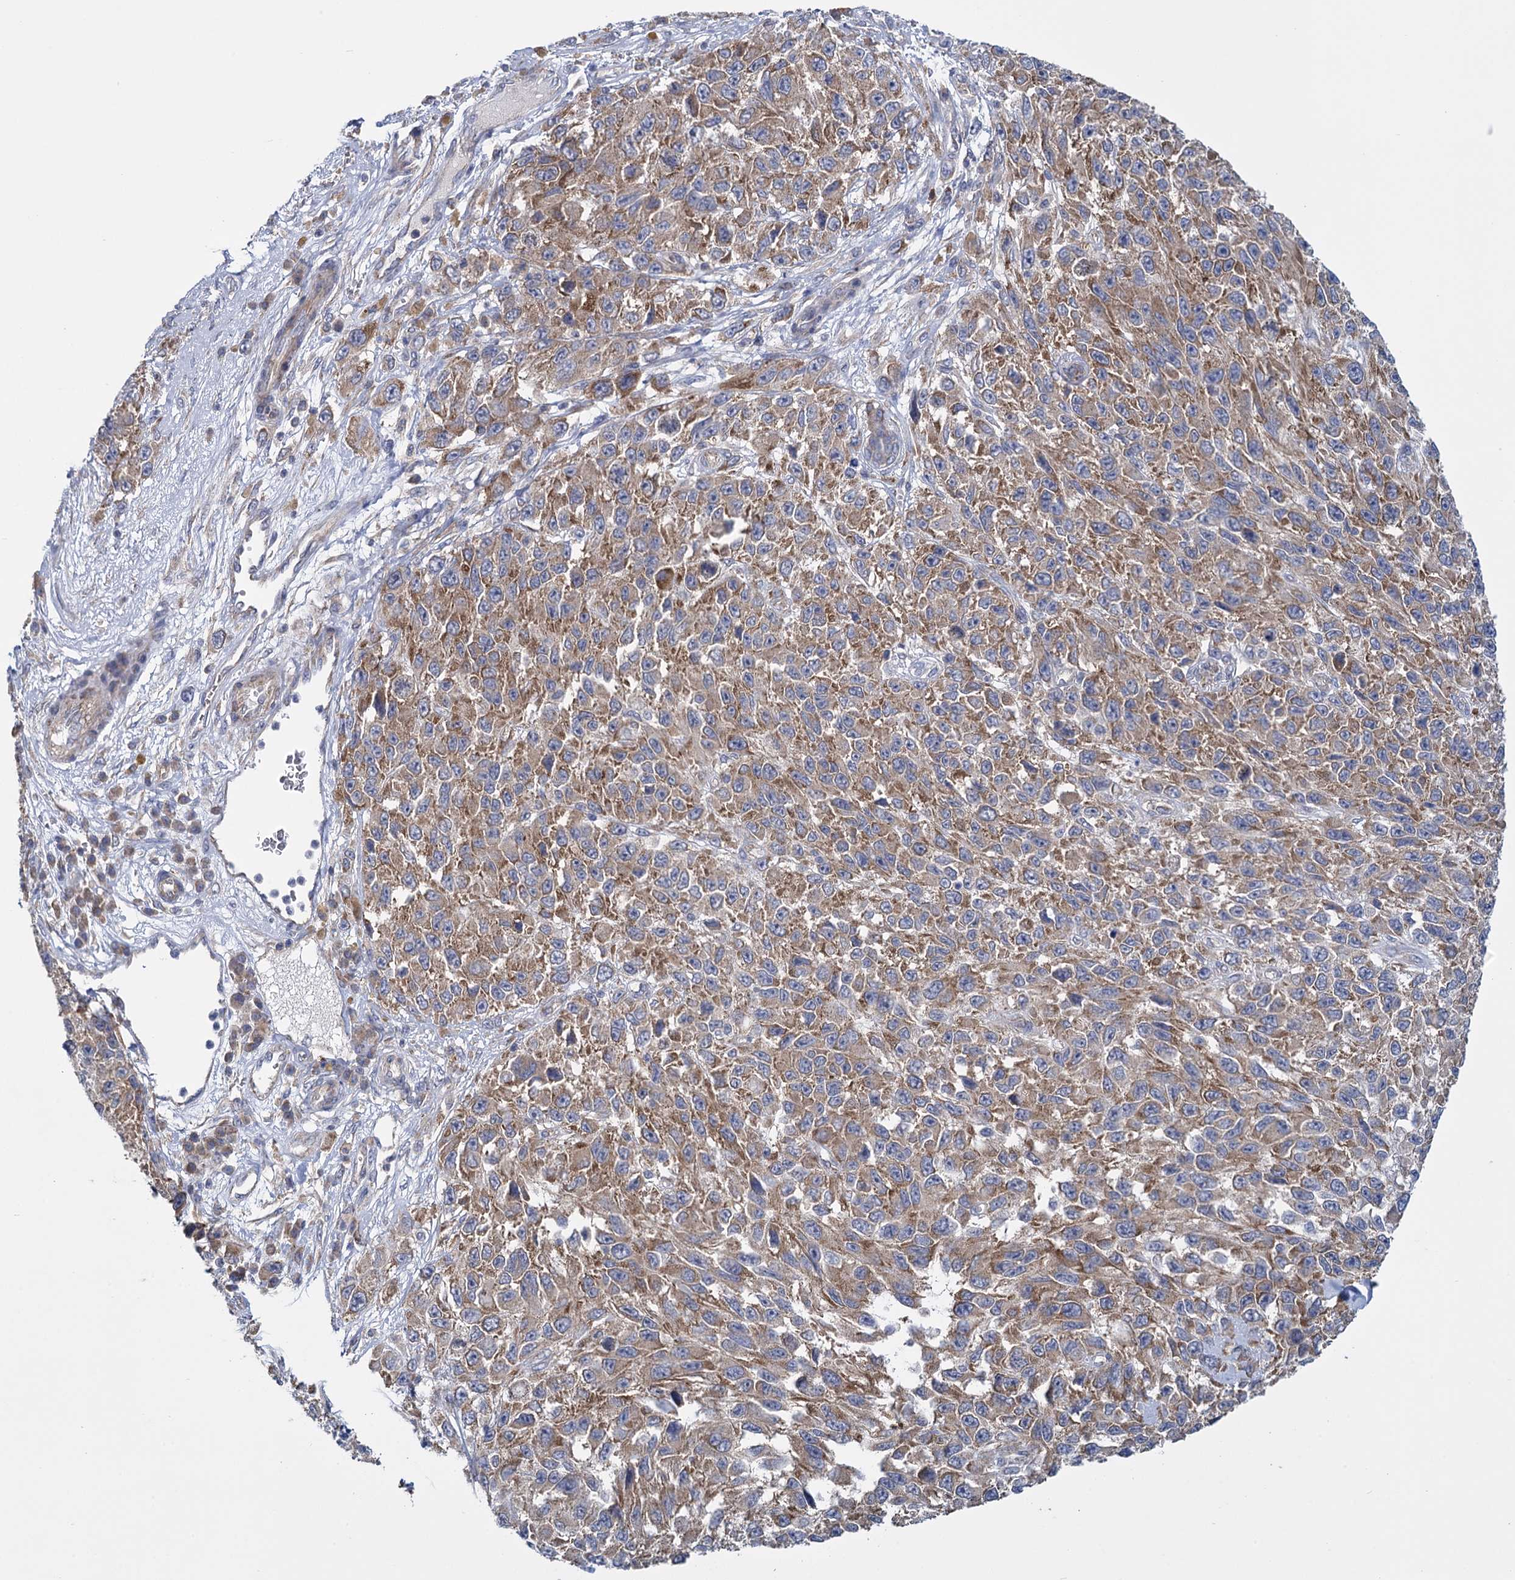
{"staining": {"intensity": "moderate", "quantity": ">75%", "location": "cytoplasmic/membranous"}, "tissue": "melanoma", "cell_type": "Tumor cells", "image_type": "cancer", "snomed": [{"axis": "morphology", "description": "Normal tissue, NOS"}, {"axis": "morphology", "description": "Malignant melanoma, NOS"}, {"axis": "topography", "description": "Skin"}], "caption": "Human melanoma stained with a brown dye shows moderate cytoplasmic/membranous positive expression in about >75% of tumor cells.", "gene": "GSTM2", "patient": {"sex": "female", "age": 96}}